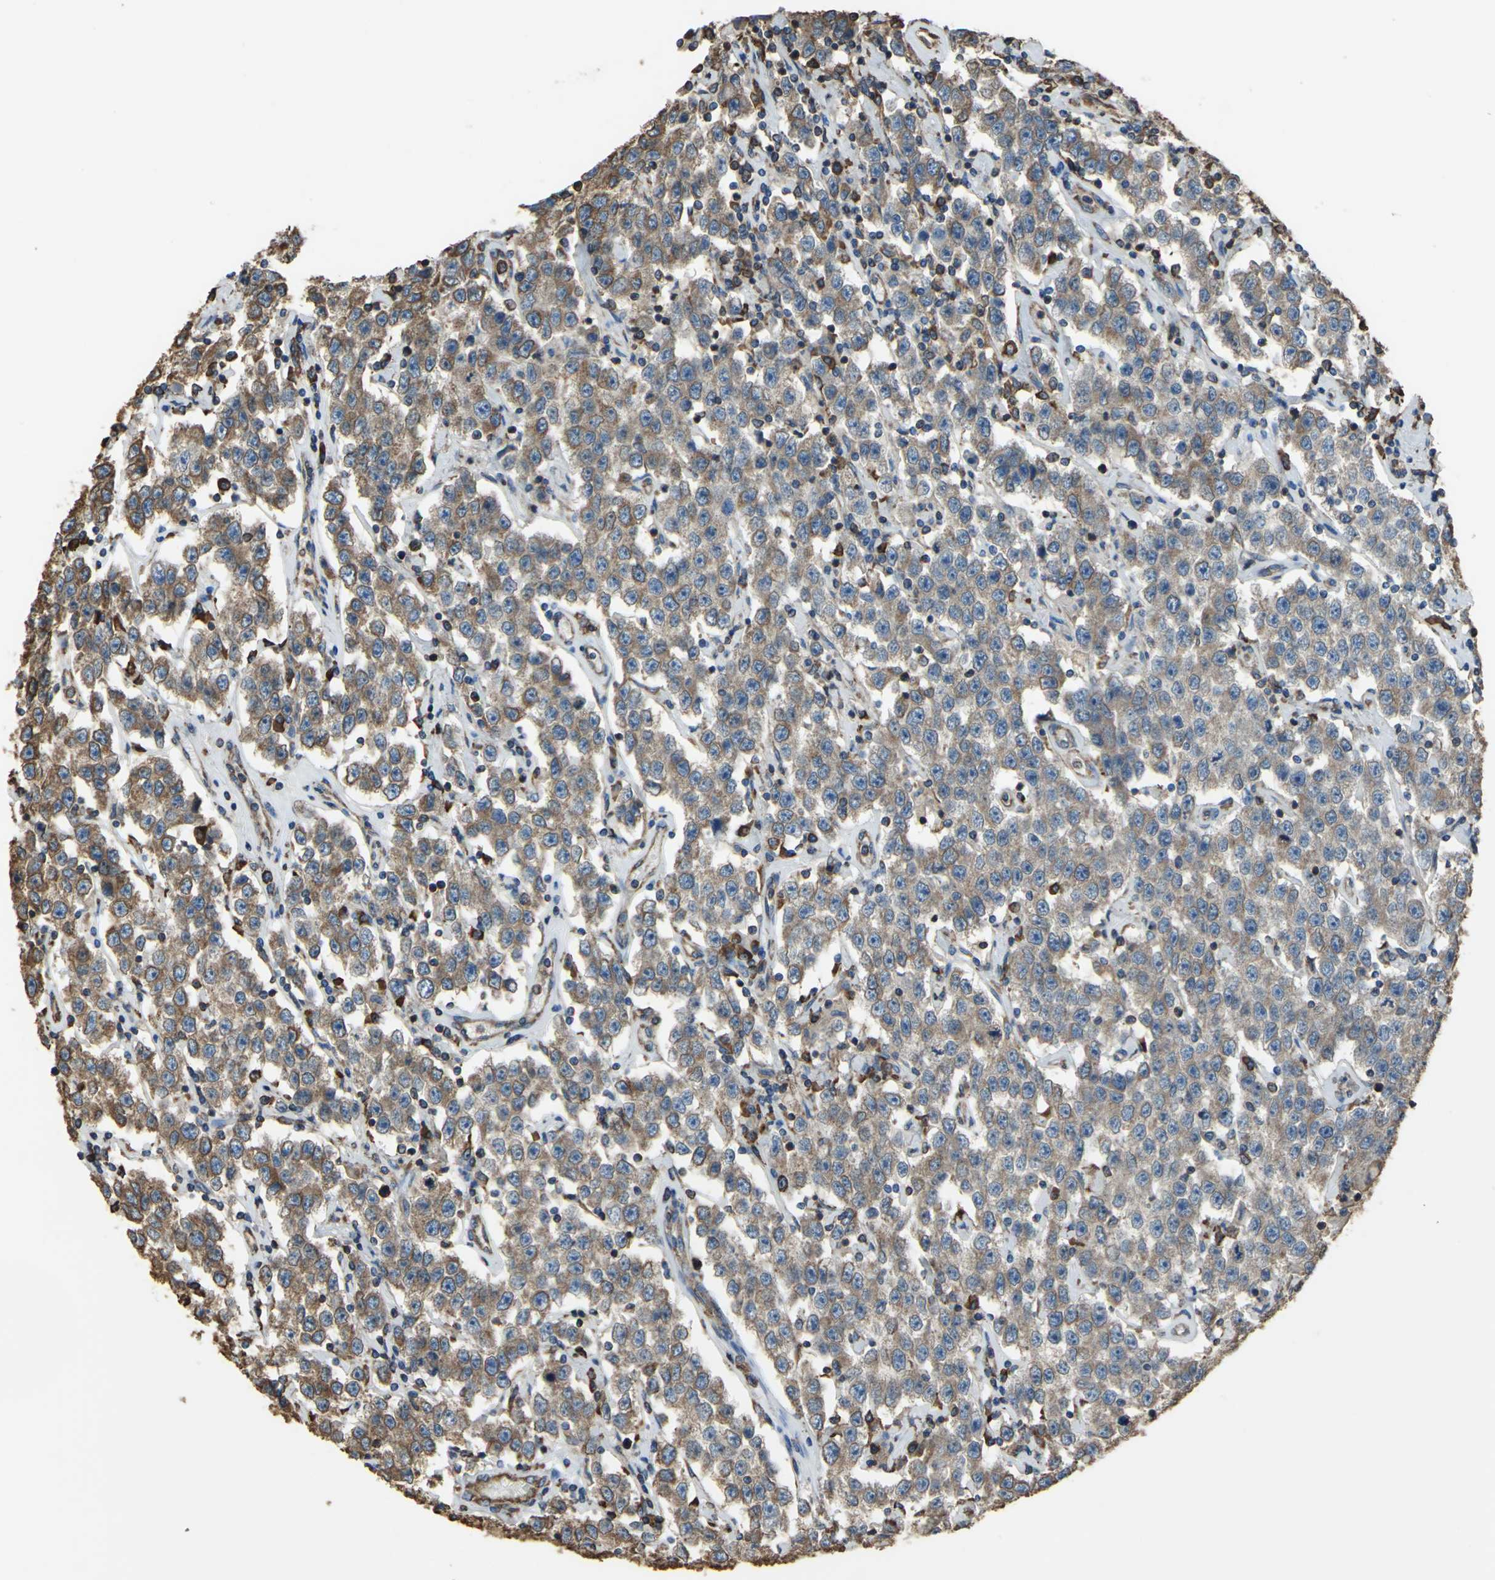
{"staining": {"intensity": "moderate", "quantity": ">75%", "location": "cytoplasmic/membranous"}, "tissue": "testis cancer", "cell_type": "Tumor cells", "image_type": "cancer", "snomed": [{"axis": "morphology", "description": "Seminoma, NOS"}, {"axis": "topography", "description": "Testis"}], "caption": "This micrograph demonstrates IHC staining of testis seminoma, with medium moderate cytoplasmic/membranous staining in approximately >75% of tumor cells.", "gene": "GPANK1", "patient": {"sex": "male", "age": 52}}